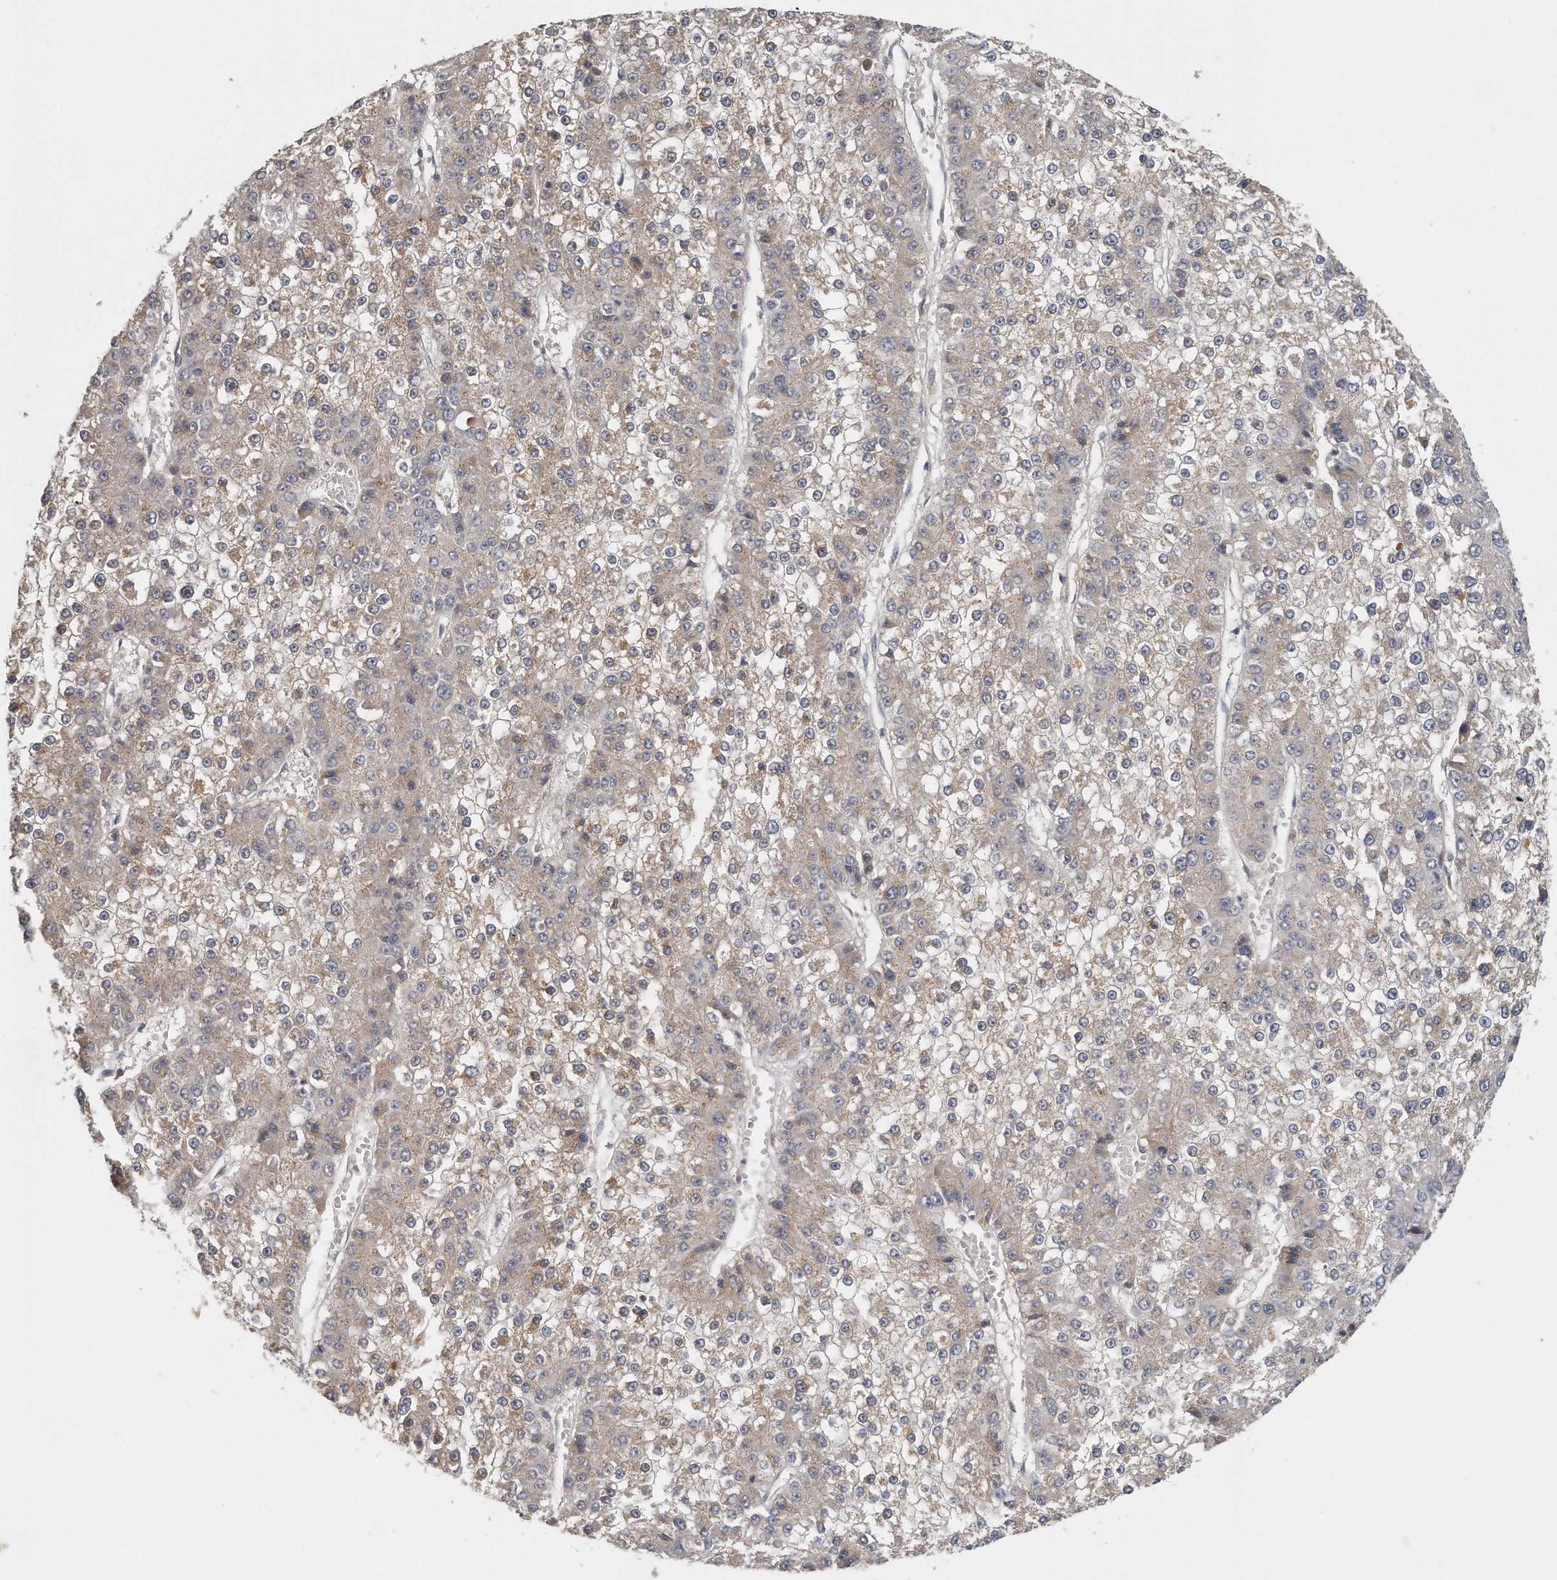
{"staining": {"intensity": "weak", "quantity": "<25%", "location": "cytoplasmic/membranous"}, "tissue": "liver cancer", "cell_type": "Tumor cells", "image_type": "cancer", "snomed": [{"axis": "morphology", "description": "Carcinoma, Hepatocellular, NOS"}, {"axis": "topography", "description": "Liver"}], "caption": "Histopathology image shows no protein positivity in tumor cells of hepatocellular carcinoma (liver) tissue.", "gene": "TRAPPC14", "patient": {"sex": "female", "age": 73}}